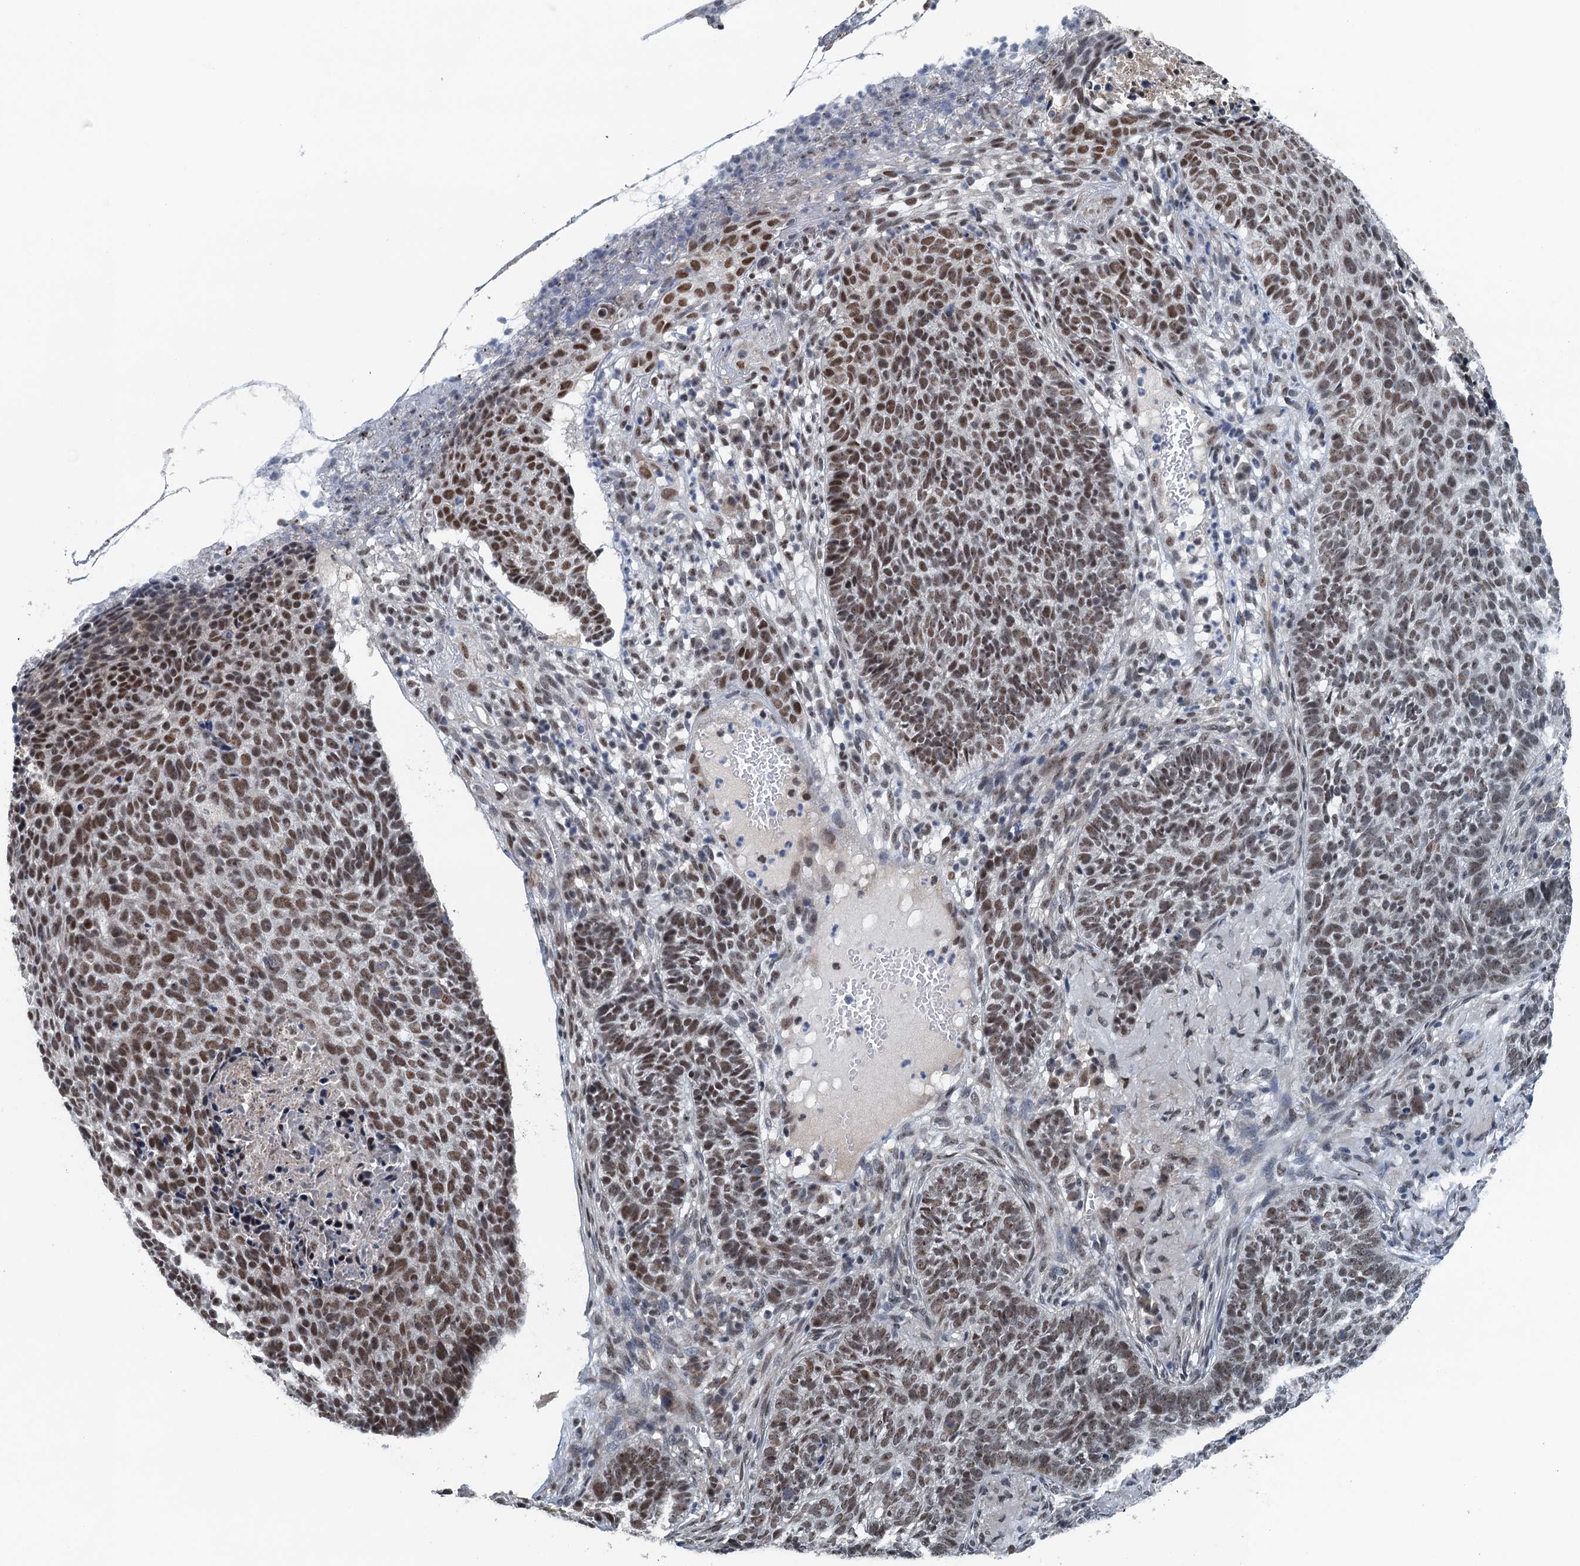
{"staining": {"intensity": "moderate", "quantity": ">75%", "location": "nuclear"}, "tissue": "skin cancer", "cell_type": "Tumor cells", "image_type": "cancer", "snomed": [{"axis": "morphology", "description": "Basal cell carcinoma"}, {"axis": "topography", "description": "Skin"}], "caption": "Protein expression analysis of skin basal cell carcinoma displays moderate nuclear expression in approximately >75% of tumor cells. The protein of interest is stained brown, and the nuclei are stained in blue (DAB (3,3'-diaminobenzidine) IHC with brightfield microscopy, high magnification).", "gene": "MTA3", "patient": {"sex": "male", "age": 85}}